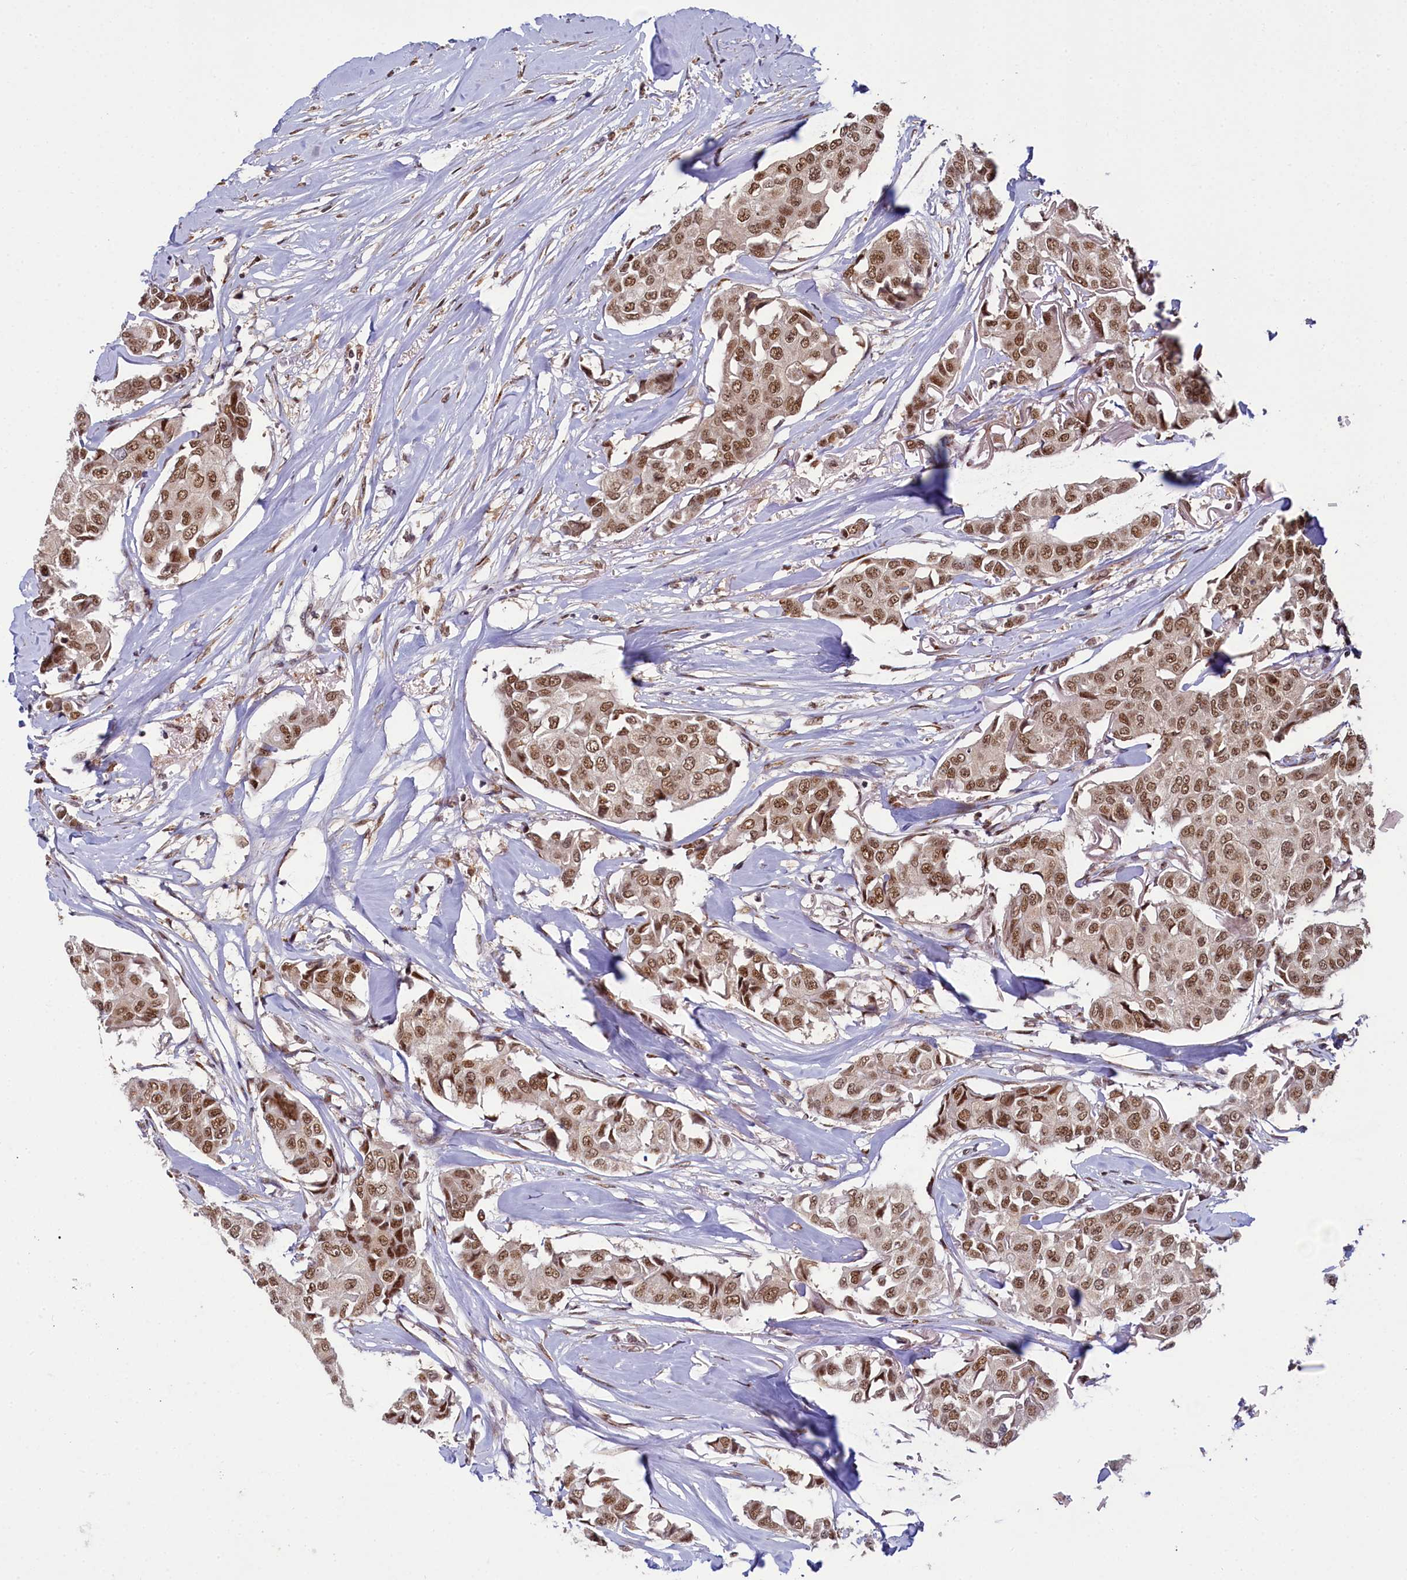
{"staining": {"intensity": "moderate", "quantity": ">75%", "location": "nuclear"}, "tissue": "breast cancer", "cell_type": "Tumor cells", "image_type": "cancer", "snomed": [{"axis": "morphology", "description": "Duct carcinoma"}, {"axis": "topography", "description": "Breast"}], "caption": "Immunohistochemistry (IHC) staining of breast invasive ductal carcinoma, which displays medium levels of moderate nuclear positivity in about >75% of tumor cells indicating moderate nuclear protein staining. The staining was performed using DAB (brown) for protein detection and nuclei were counterstained in hematoxylin (blue).", "gene": "PPHLN1", "patient": {"sex": "female", "age": 80}}